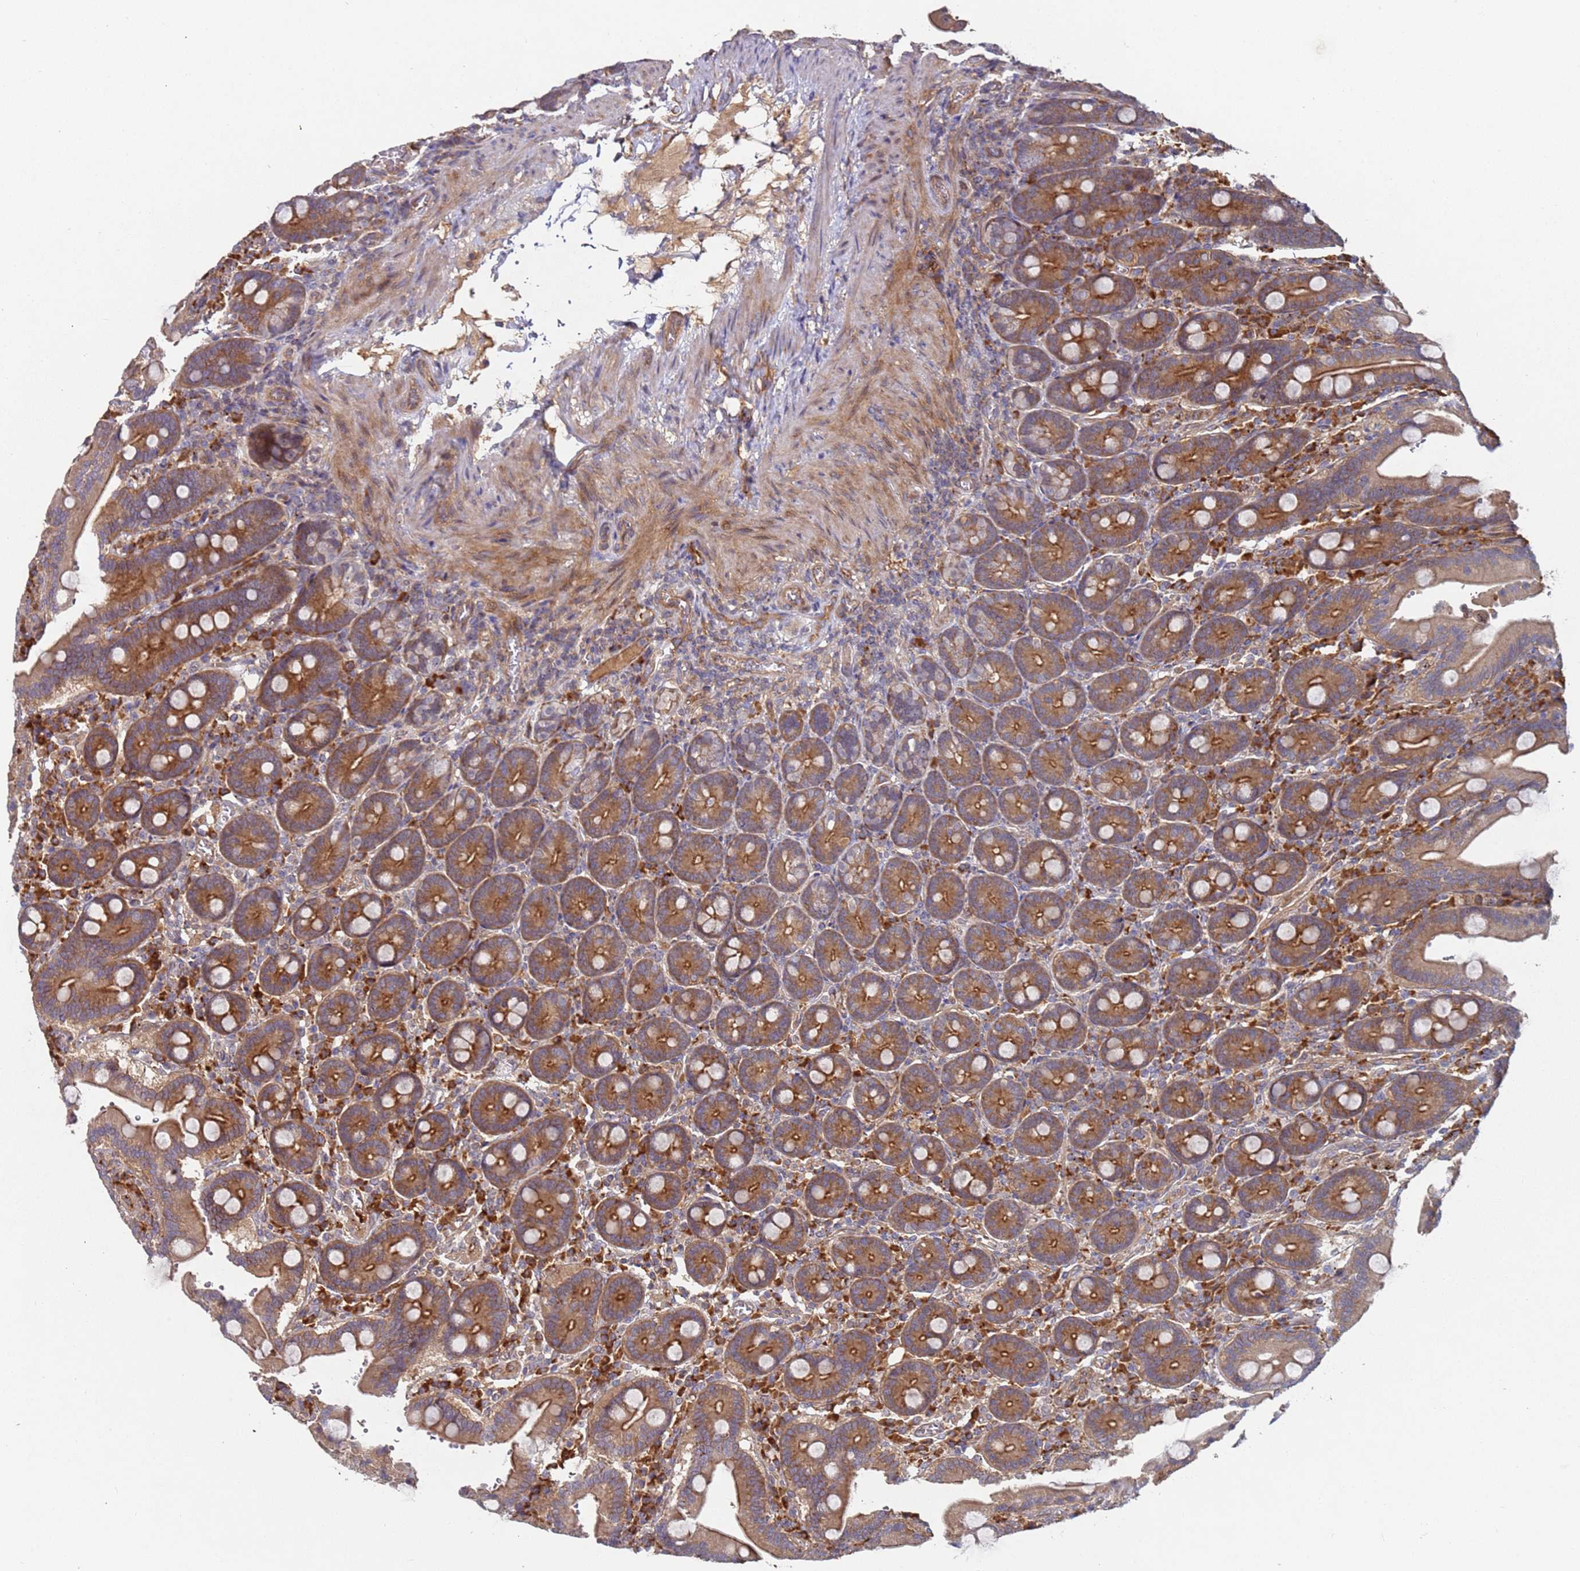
{"staining": {"intensity": "strong", "quantity": "25%-75%", "location": "cytoplasmic/membranous"}, "tissue": "duodenum", "cell_type": "Glandular cells", "image_type": "normal", "snomed": [{"axis": "morphology", "description": "Normal tissue, NOS"}, {"axis": "topography", "description": "Duodenum"}], "caption": "The photomicrograph shows immunohistochemical staining of benign duodenum. There is strong cytoplasmic/membranous expression is seen in approximately 25%-75% of glandular cells.", "gene": "KANSL1L", "patient": {"sex": "female", "age": 62}}